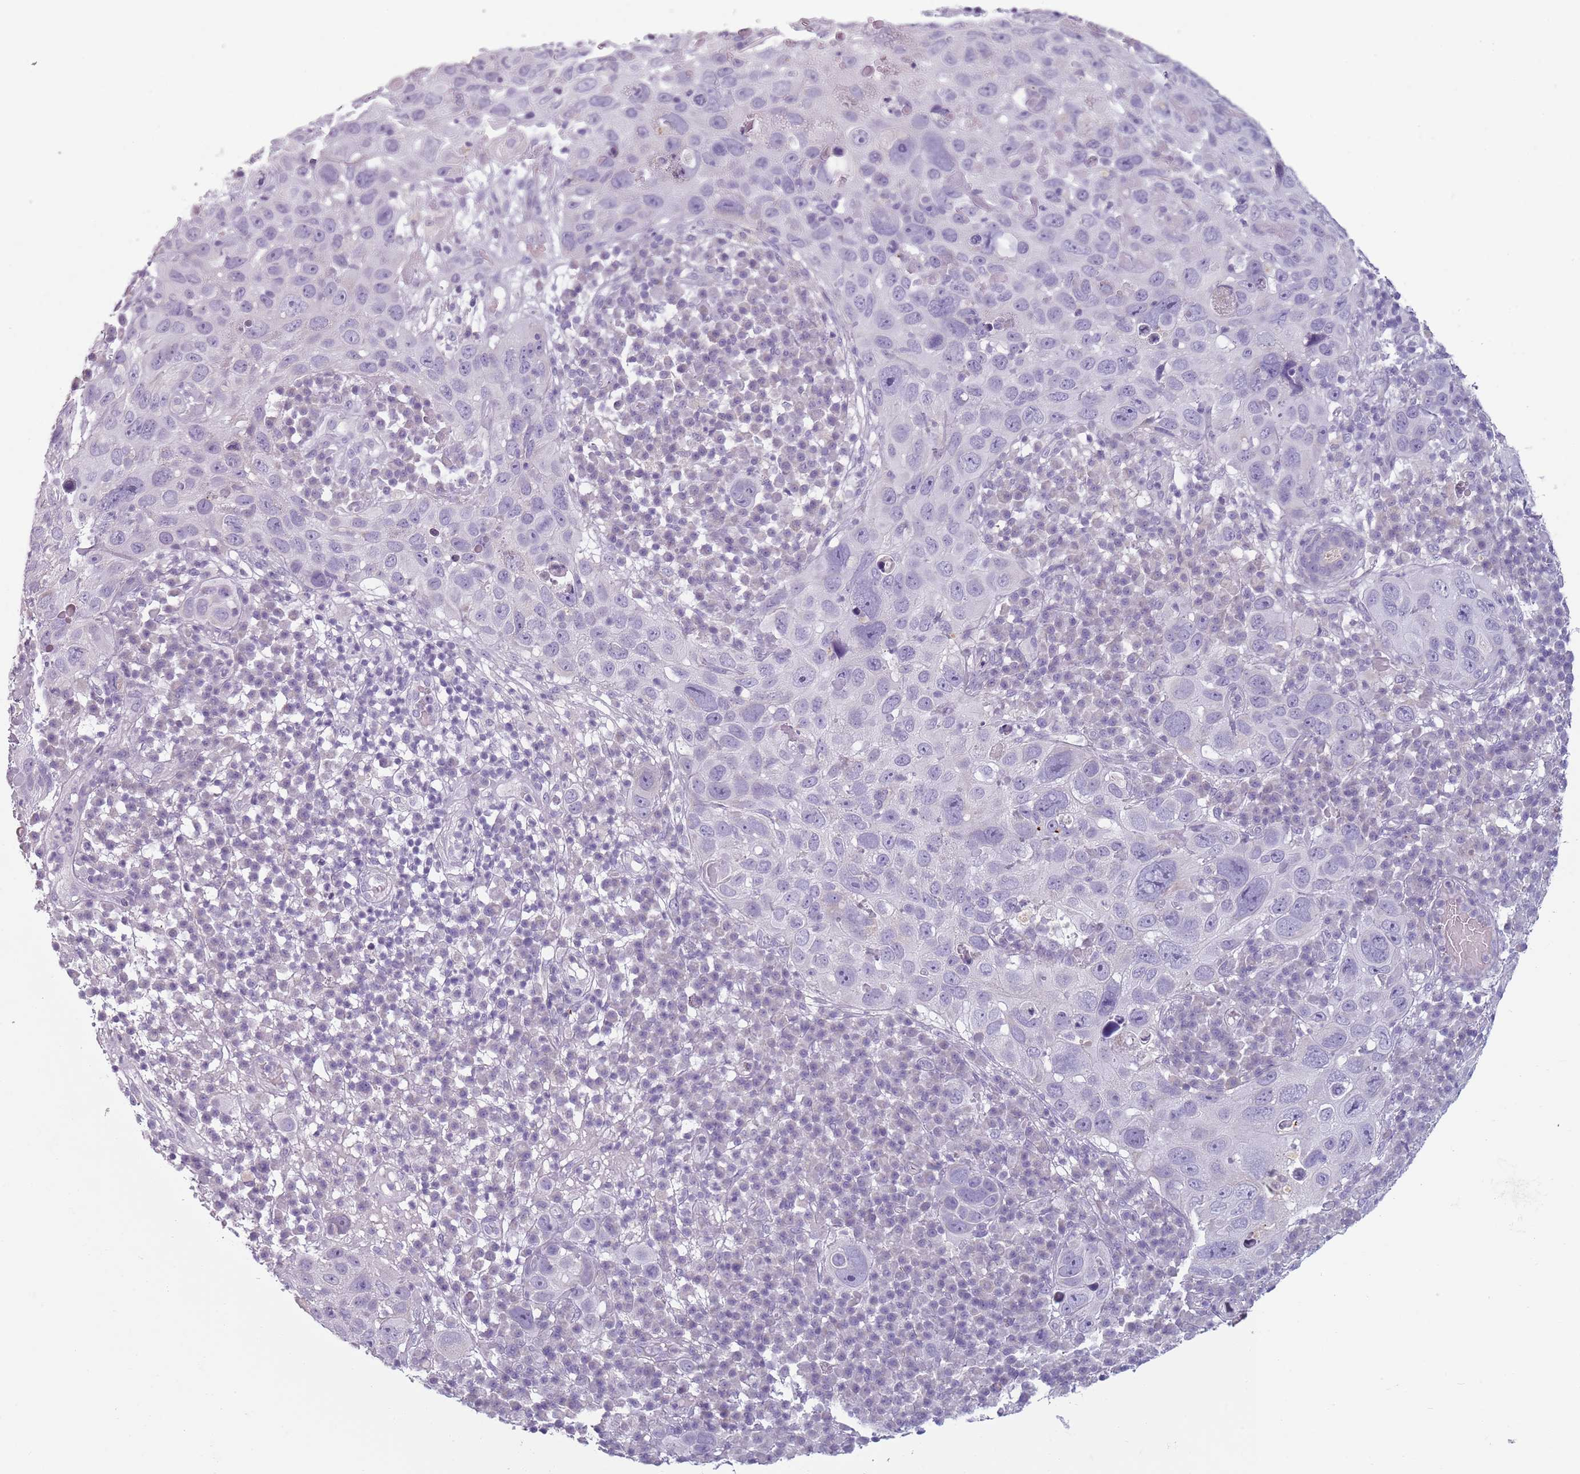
{"staining": {"intensity": "negative", "quantity": "none", "location": "none"}, "tissue": "skin cancer", "cell_type": "Tumor cells", "image_type": "cancer", "snomed": [{"axis": "morphology", "description": "Squamous cell carcinoma in situ, NOS"}, {"axis": "morphology", "description": "Squamous cell carcinoma, NOS"}, {"axis": "topography", "description": "Skin"}], "caption": "Immunohistochemistry (IHC) histopathology image of skin cancer (squamous cell carcinoma) stained for a protein (brown), which displays no expression in tumor cells. (Stains: DAB (3,3'-diaminobenzidine) immunohistochemistry with hematoxylin counter stain, Microscopy: brightfield microscopy at high magnification).", "gene": "MEGF8", "patient": {"sex": "male", "age": 93}}